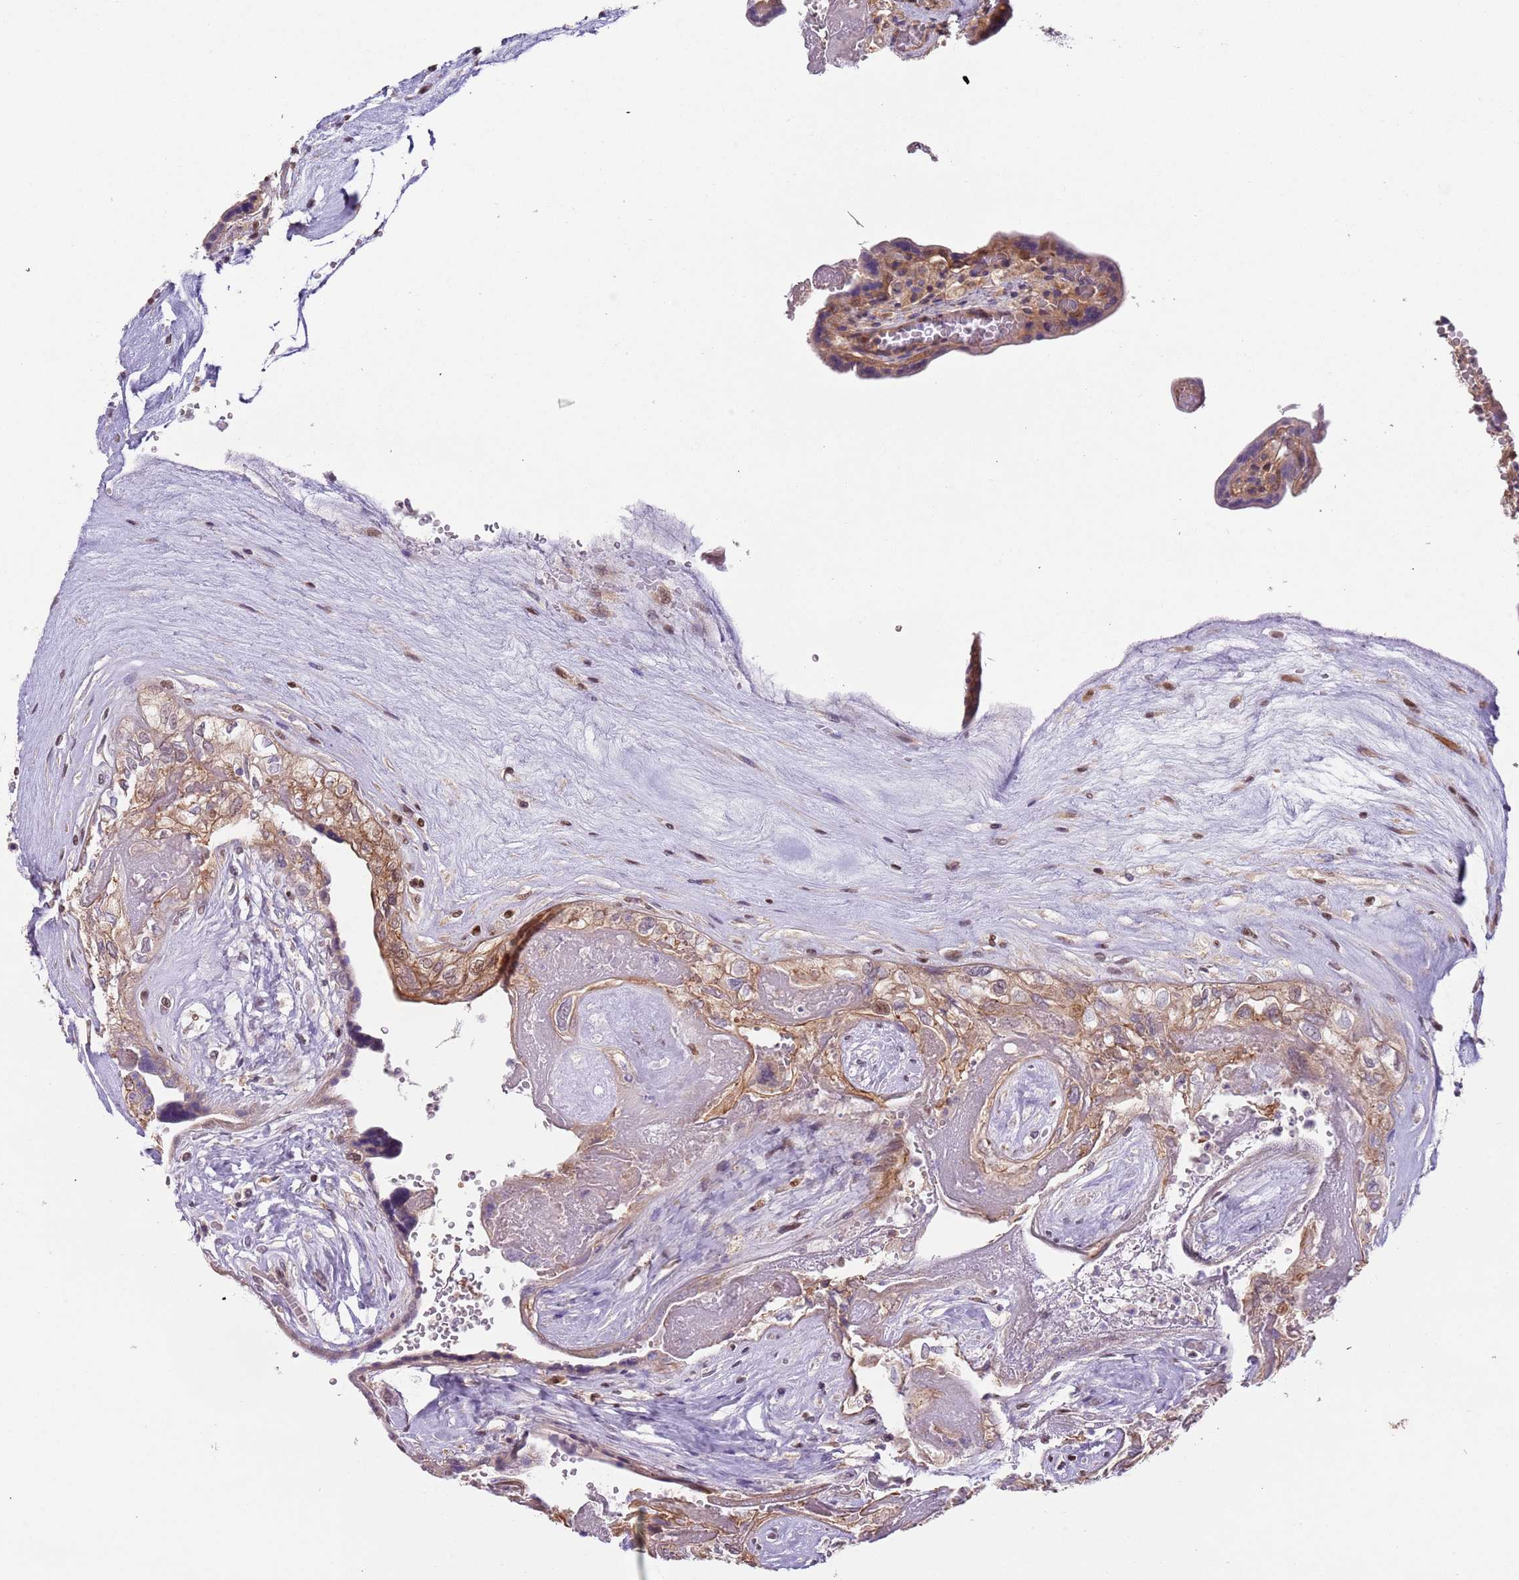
{"staining": {"intensity": "weak", "quantity": "25%-75%", "location": "cytoplasmic/membranous,nuclear"}, "tissue": "placenta", "cell_type": "Trophoblastic cells", "image_type": "normal", "snomed": [{"axis": "morphology", "description": "Normal tissue, NOS"}, {"axis": "topography", "description": "Placenta"}], "caption": "Trophoblastic cells show weak cytoplasmic/membranous,nuclear positivity in about 25%-75% of cells in benign placenta. The staining is performed using DAB brown chromogen to label protein expression. The nuclei are counter-stained blue using hematoxylin.", "gene": "RMND5B", "patient": {"sex": "female", "age": 37}}